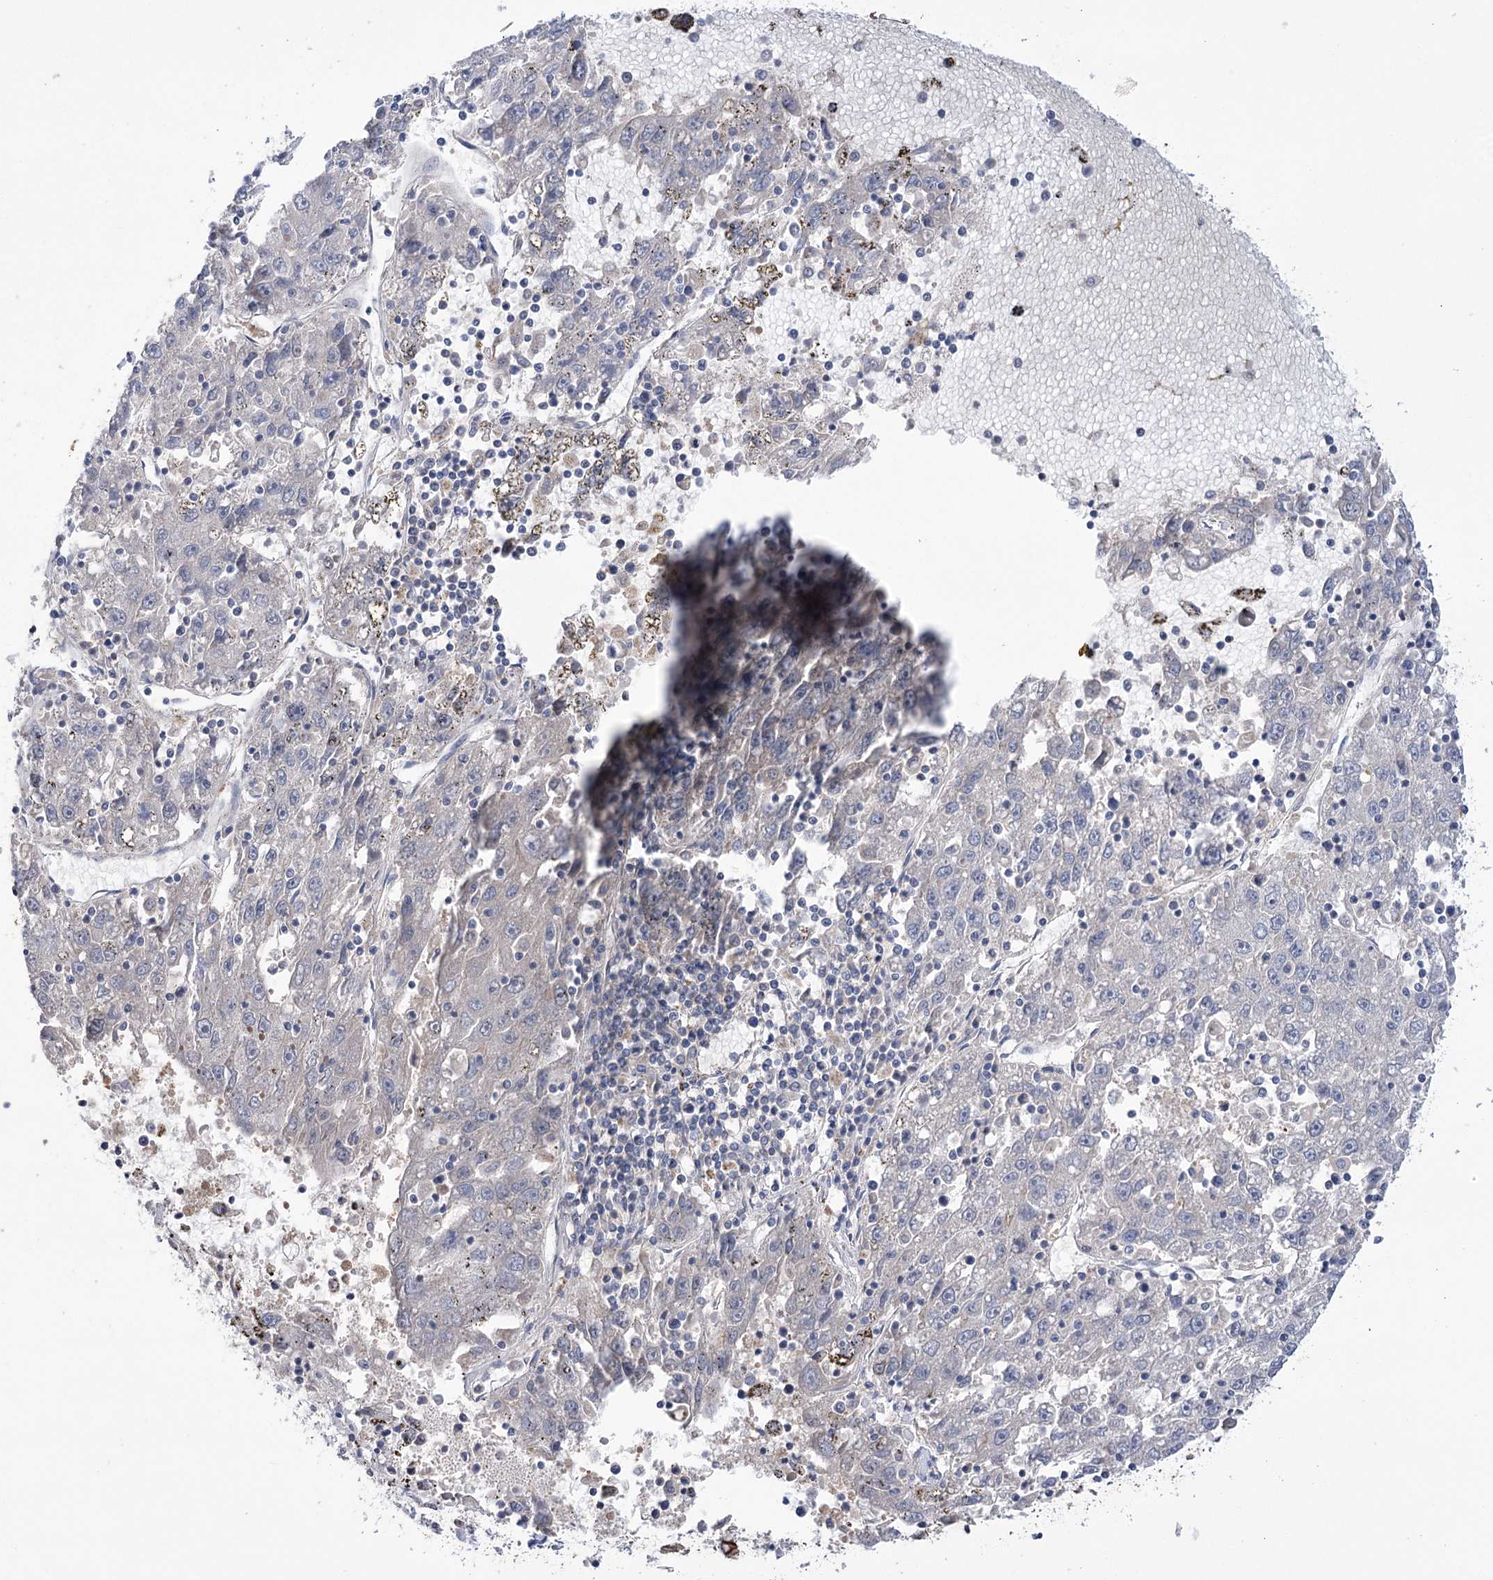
{"staining": {"intensity": "negative", "quantity": "none", "location": "none"}, "tissue": "liver cancer", "cell_type": "Tumor cells", "image_type": "cancer", "snomed": [{"axis": "morphology", "description": "Carcinoma, Hepatocellular, NOS"}, {"axis": "topography", "description": "Liver"}], "caption": "Immunohistochemical staining of human hepatocellular carcinoma (liver) reveals no significant staining in tumor cells. The staining is performed using DAB brown chromogen with nuclei counter-stained in using hematoxylin.", "gene": "TRIM71", "patient": {"sex": "male", "age": 49}}